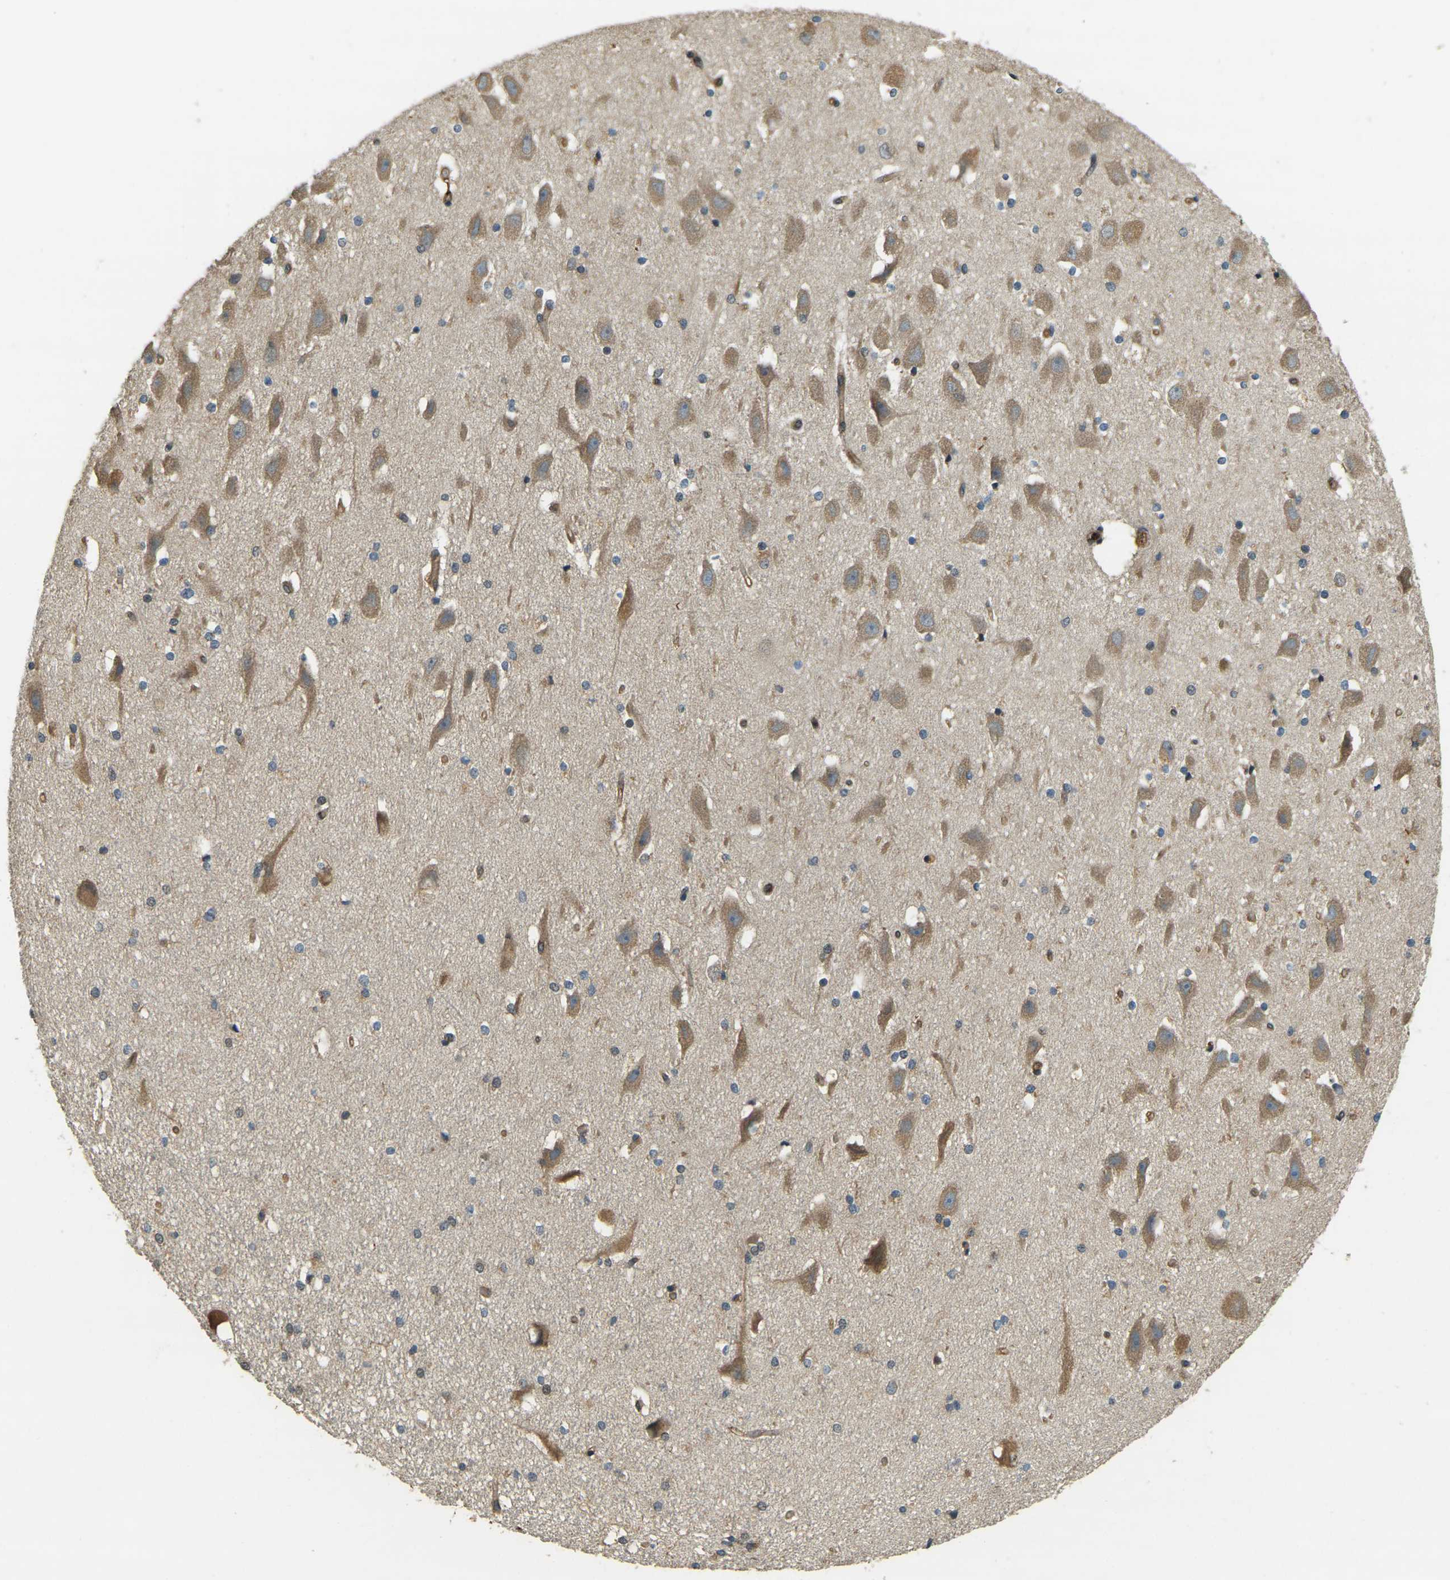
{"staining": {"intensity": "moderate", "quantity": "25%-75%", "location": "cytoplasmic/membranous"}, "tissue": "hippocampus", "cell_type": "Glial cells", "image_type": "normal", "snomed": [{"axis": "morphology", "description": "Normal tissue, NOS"}, {"axis": "topography", "description": "Hippocampus"}], "caption": "High-magnification brightfield microscopy of unremarkable hippocampus stained with DAB (3,3'-diaminobenzidine) (brown) and counterstained with hematoxylin (blue). glial cells exhibit moderate cytoplasmic/membranous expression is seen in approximately25%-75% of cells.", "gene": "ERGIC1", "patient": {"sex": "female", "age": 19}}